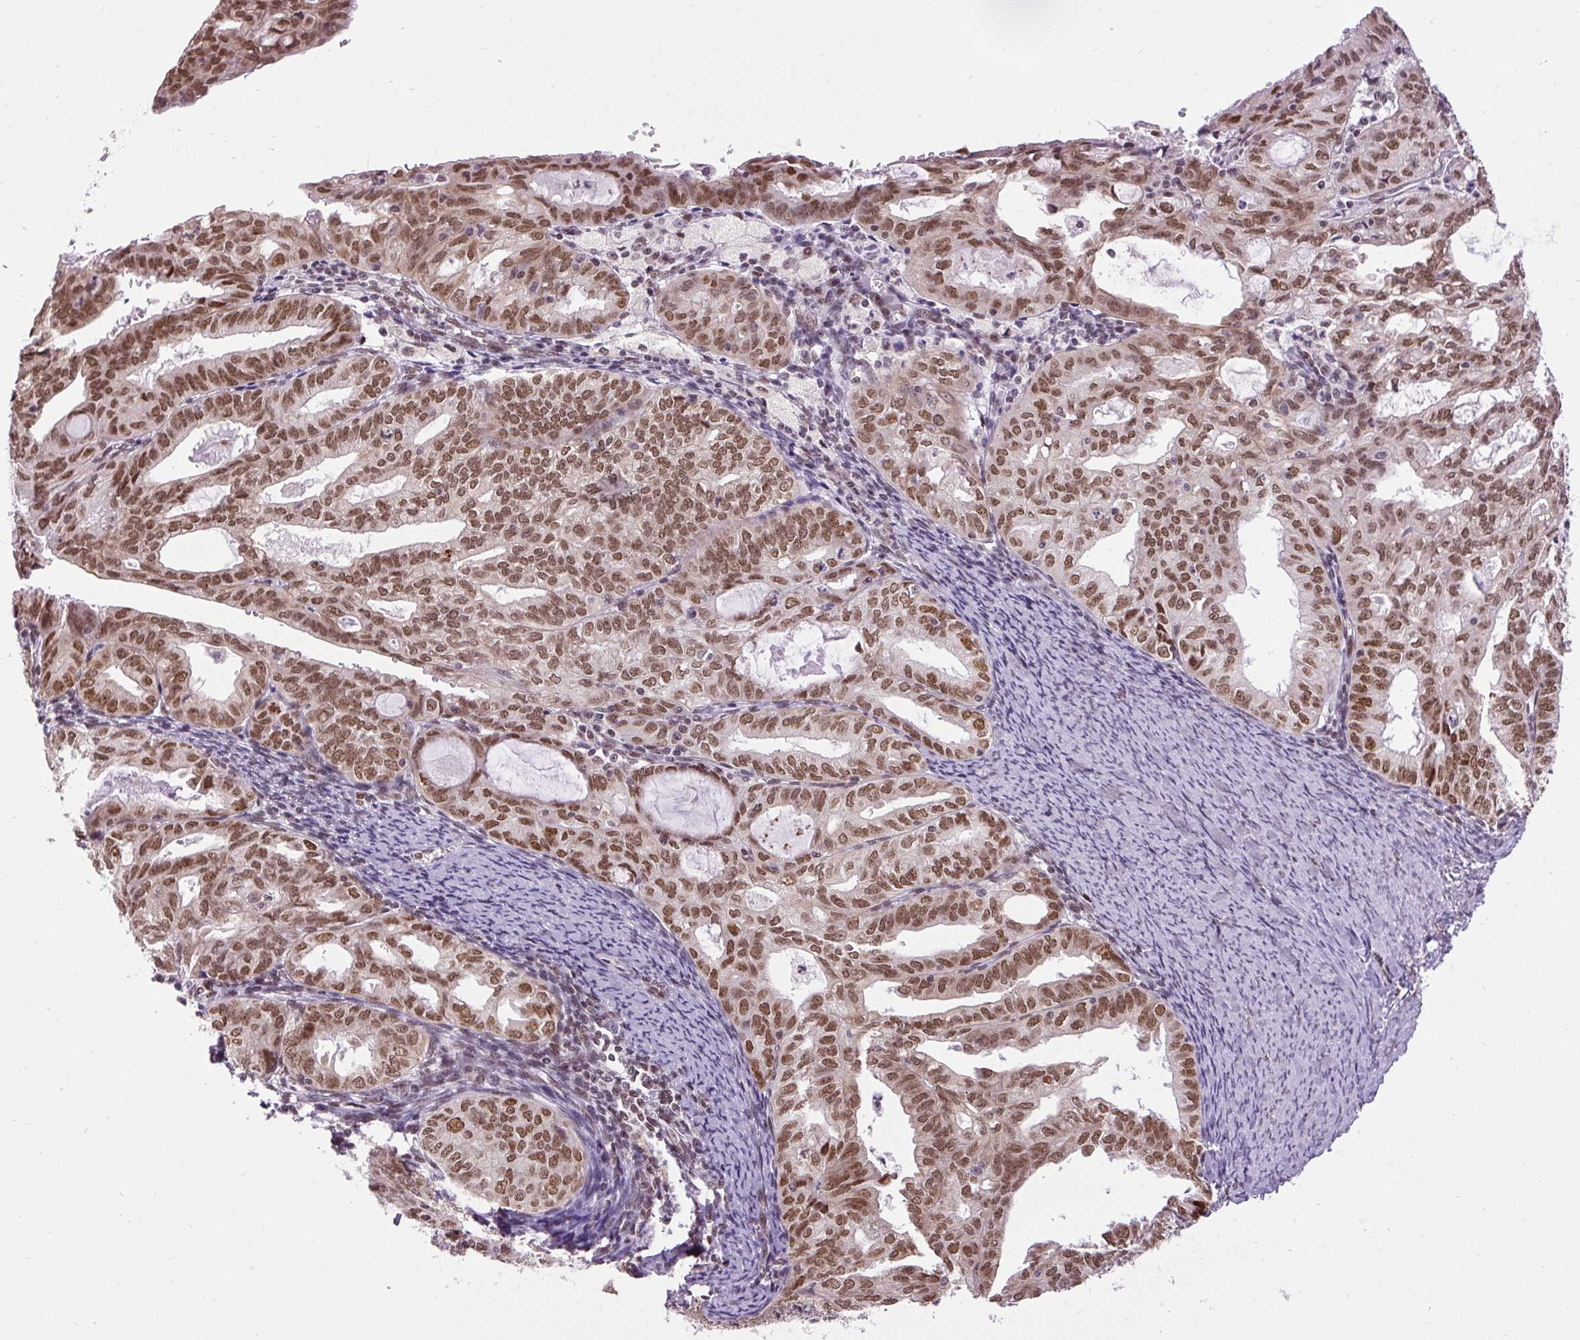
{"staining": {"intensity": "moderate", "quantity": ">75%", "location": "nuclear"}, "tissue": "endometrial cancer", "cell_type": "Tumor cells", "image_type": "cancer", "snomed": [{"axis": "morphology", "description": "Adenocarcinoma, NOS"}, {"axis": "topography", "description": "Endometrium"}], "caption": "High-magnification brightfield microscopy of endometrial adenocarcinoma stained with DAB (brown) and counterstained with hematoxylin (blue). tumor cells exhibit moderate nuclear expression is present in about>75% of cells. Immunohistochemistry (ihc) stains the protein of interest in brown and the nuclei are stained blue.", "gene": "ZNF672", "patient": {"sex": "female", "age": 70}}